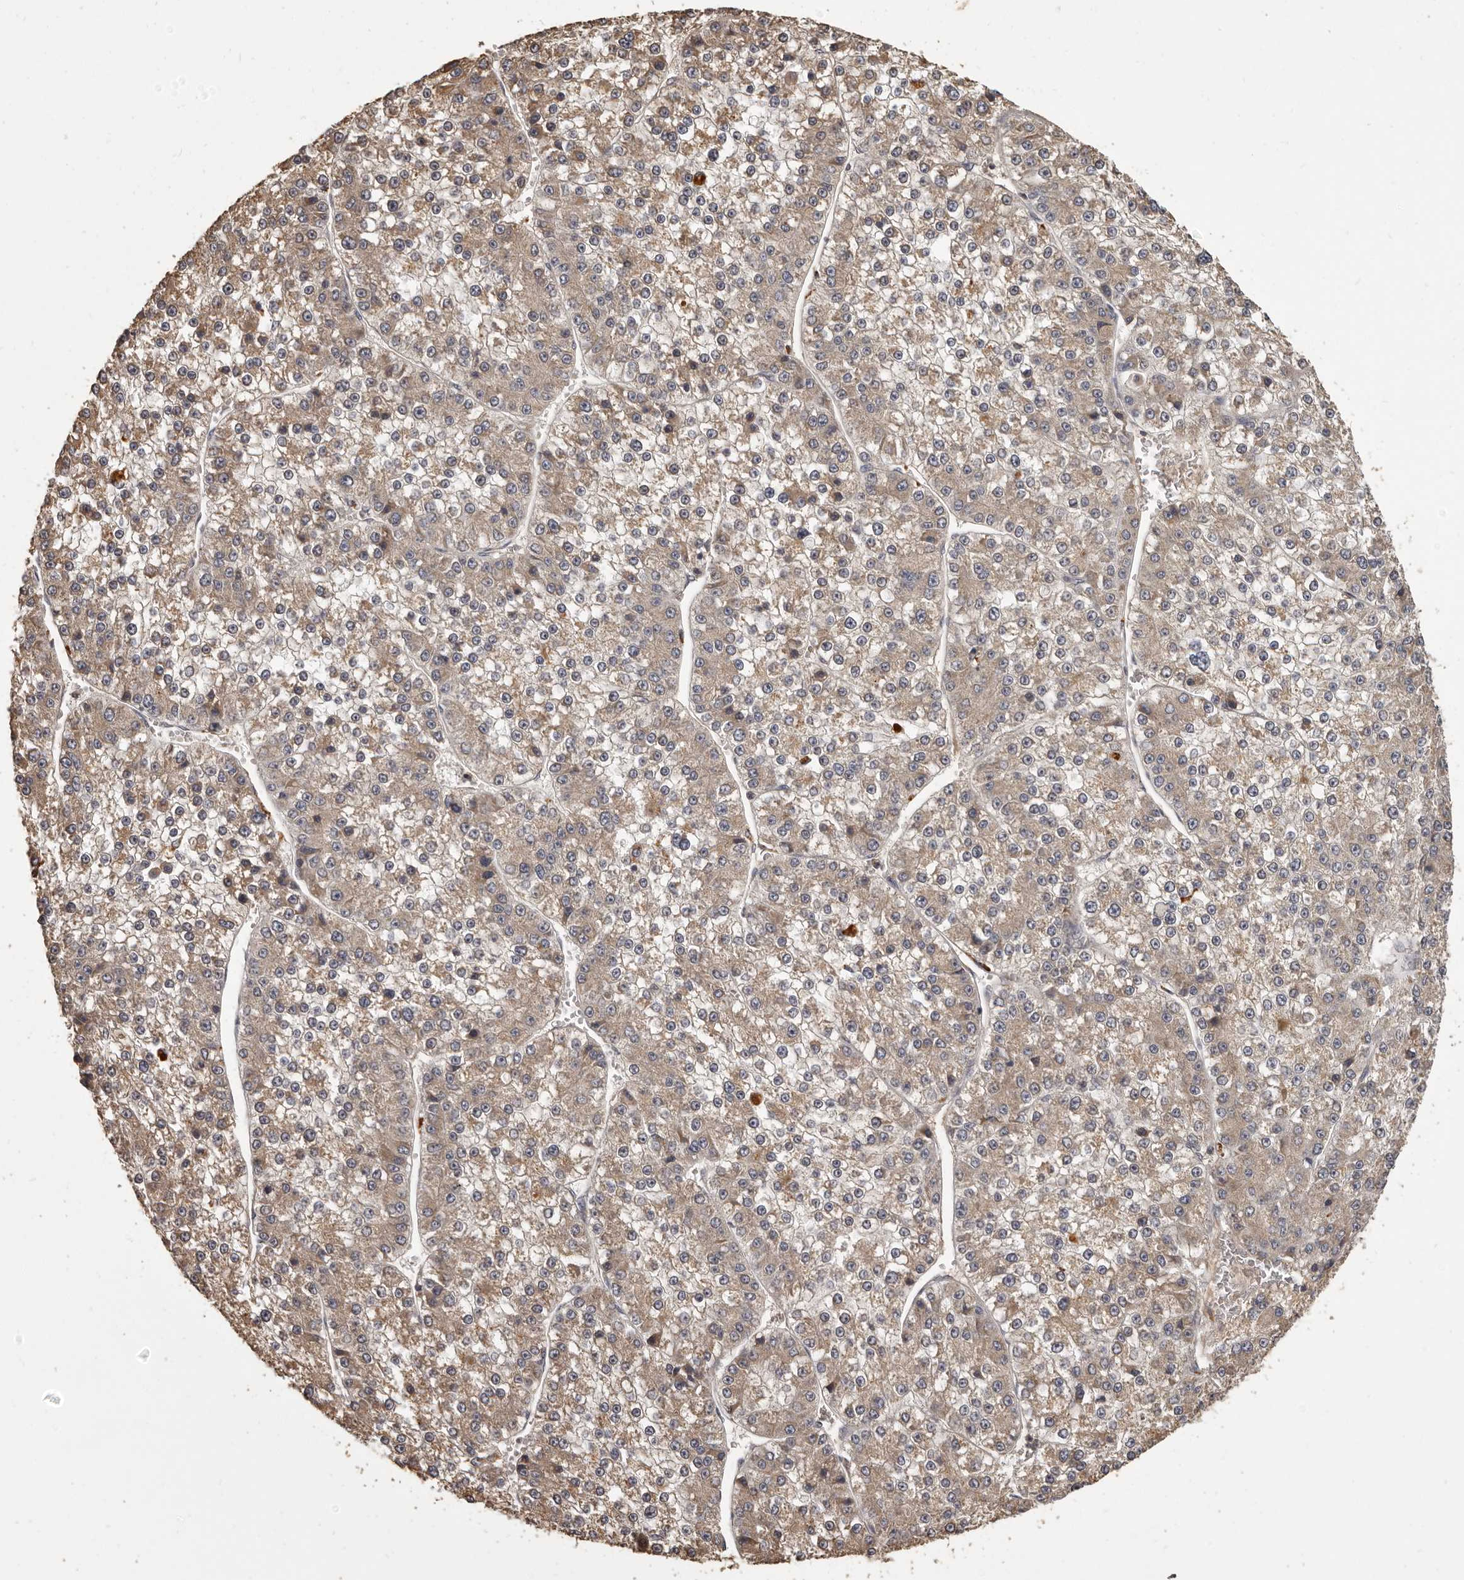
{"staining": {"intensity": "moderate", "quantity": ">75%", "location": "cytoplasmic/membranous"}, "tissue": "liver cancer", "cell_type": "Tumor cells", "image_type": "cancer", "snomed": [{"axis": "morphology", "description": "Carcinoma, Hepatocellular, NOS"}, {"axis": "topography", "description": "Liver"}], "caption": "Tumor cells exhibit medium levels of moderate cytoplasmic/membranous expression in about >75% of cells in liver hepatocellular carcinoma.", "gene": "MGAT5", "patient": {"sex": "female", "age": 73}}